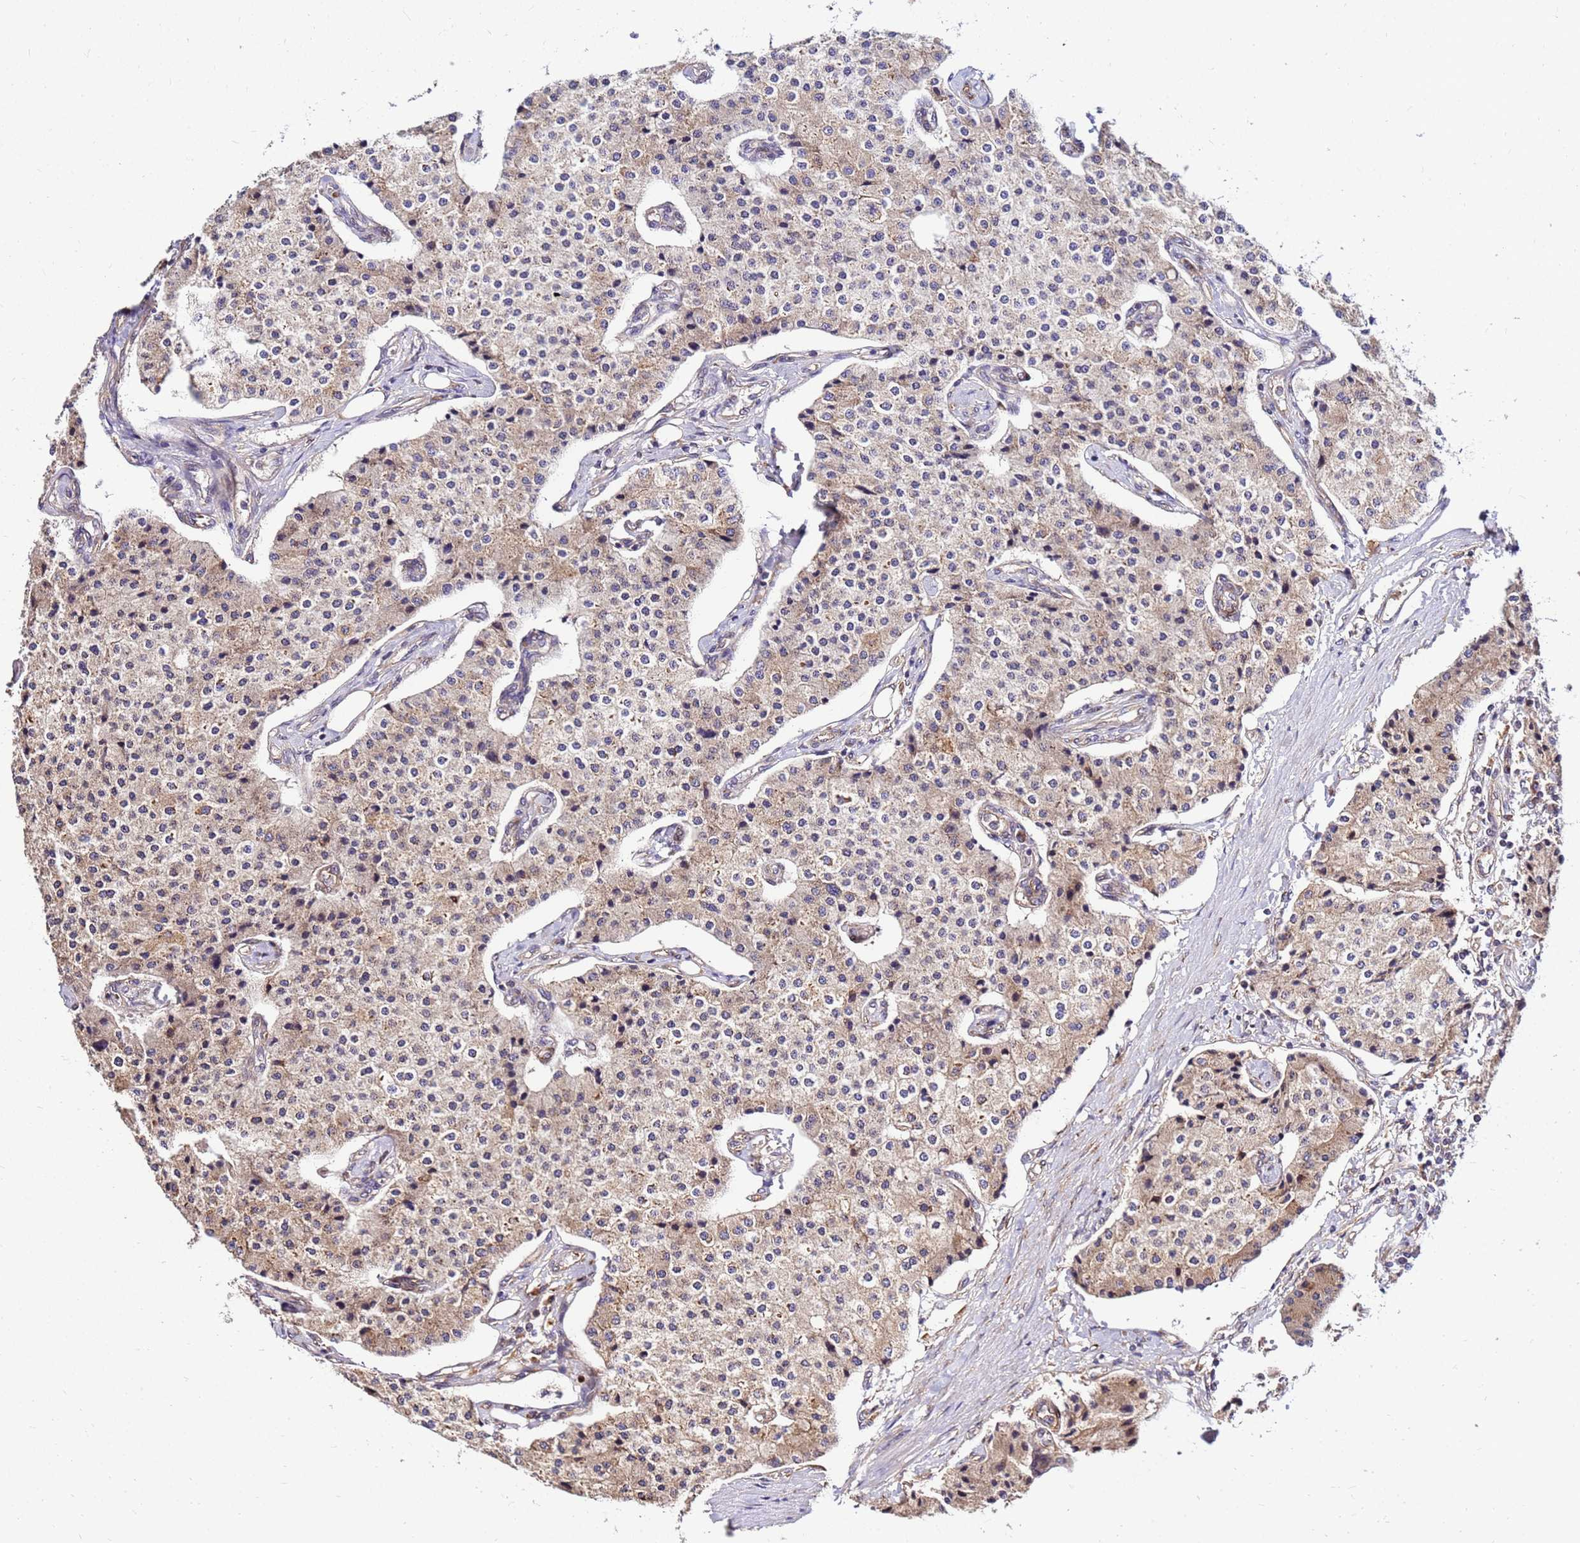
{"staining": {"intensity": "weak", "quantity": ">75%", "location": "cytoplasmic/membranous"}, "tissue": "carcinoid", "cell_type": "Tumor cells", "image_type": "cancer", "snomed": [{"axis": "morphology", "description": "Carcinoid, malignant, NOS"}, {"axis": "topography", "description": "Colon"}], "caption": "Protein staining by immunohistochemistry exhibits weak cytoplasmic/membranous positivity in about >75% of tumor cells in carcinoid.", "gene": "WWC2", "patient": {"sex": "female", "age": 52}}